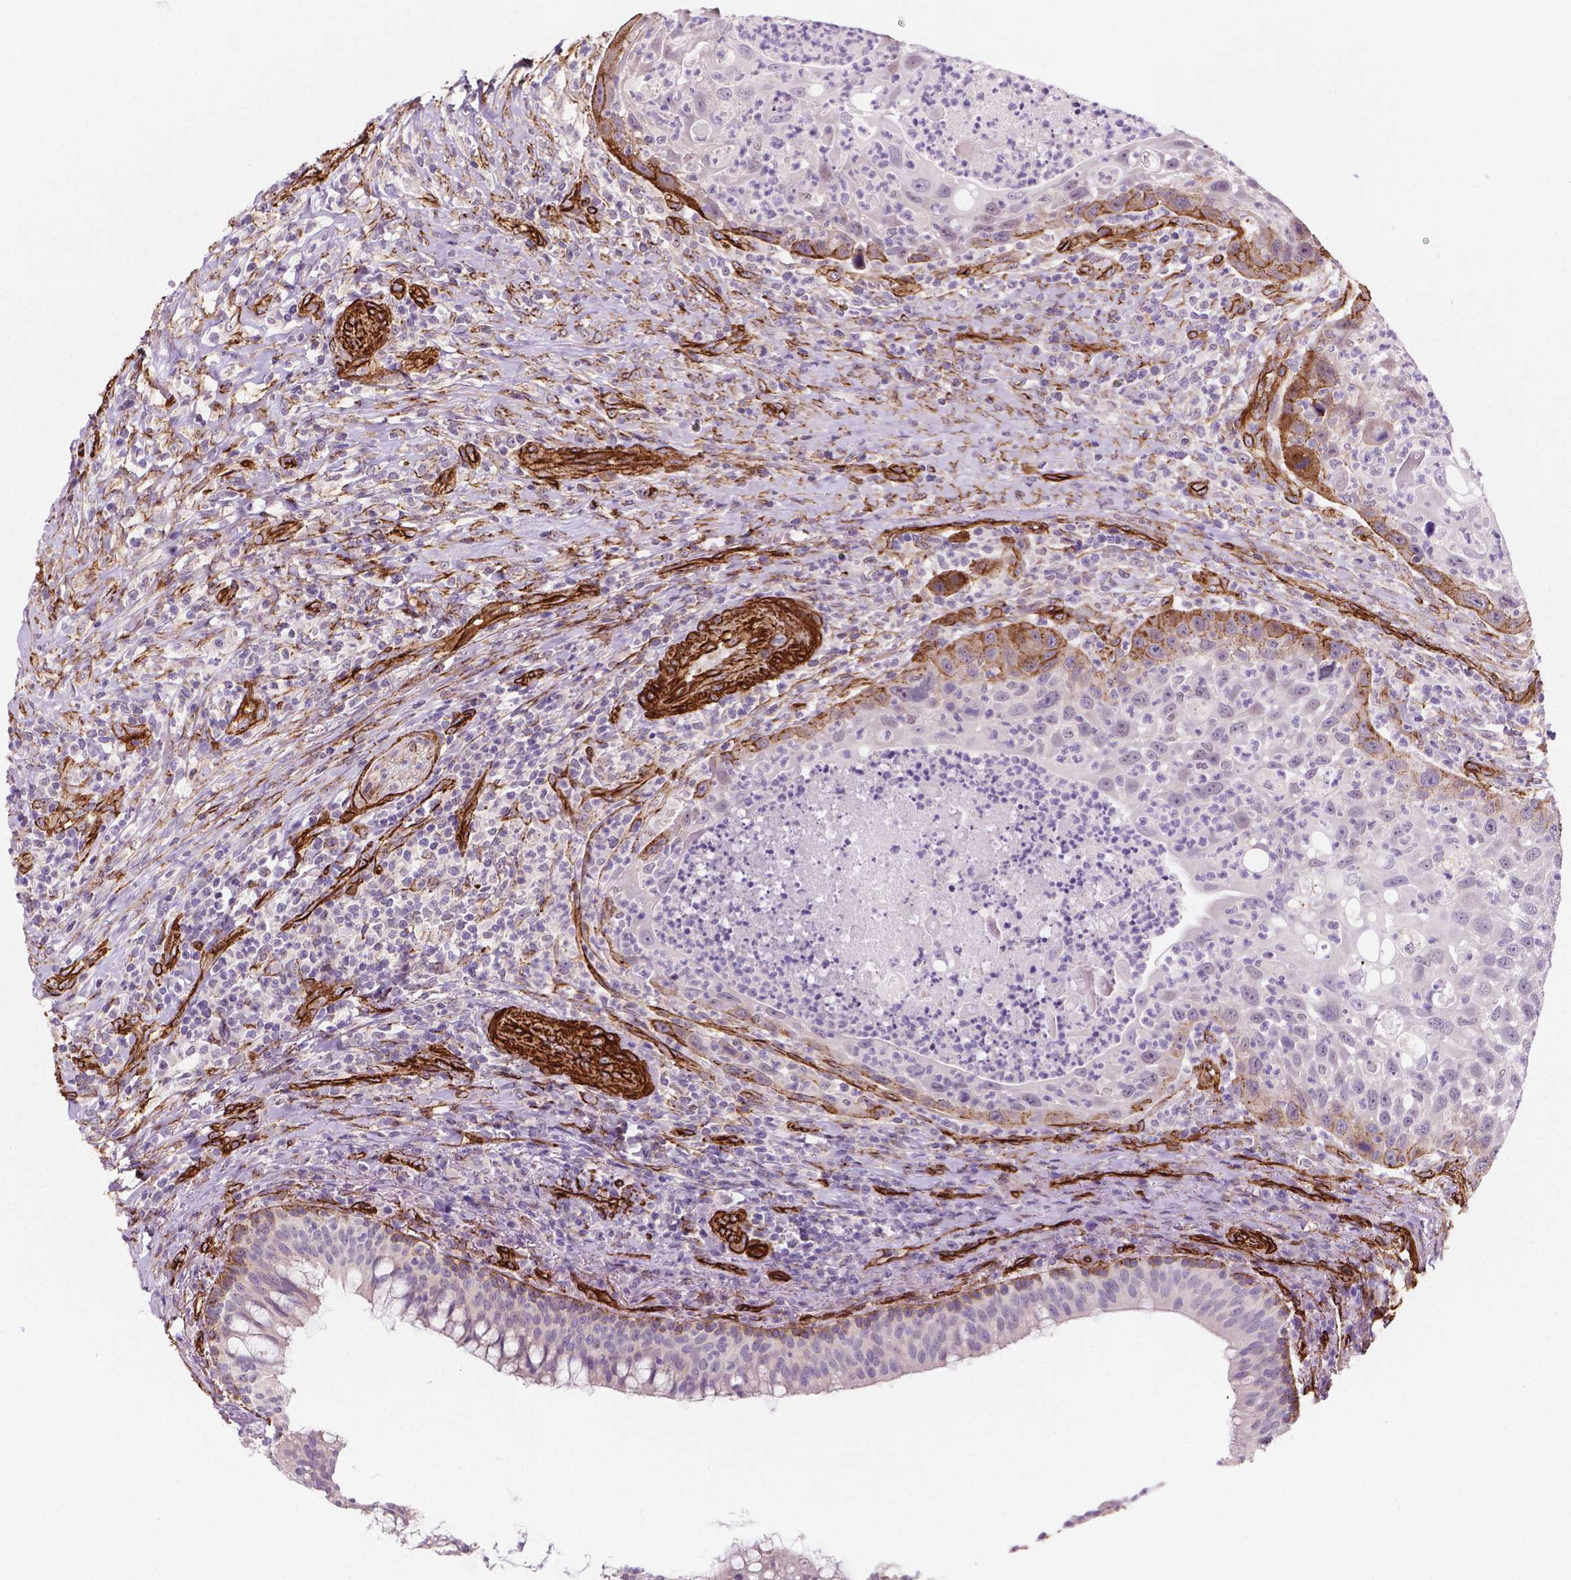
{"staining": {"intensity": "strong", "quantity": "<25%", "location": "cytoplasmic/membranous"}, "tissue": "head and neck cancer", "cell_type": "Tumor cells", "image_type": "cancer", "snomed": [{"axis": "morphology", "description": "Squamous cell carcinoma, NOS"}, {"axis": "topography", "description": "Head-Neck"}], "caption": "IHC image of head and neck squamous cell carcinoma stained for a protein (brown), which exhibits medium levels of strong cytoplasmic/membranous positivity in about <25% of tumor cells.", "gene": "EGFL8", "patient": {"sex": "male", "age": 69}}